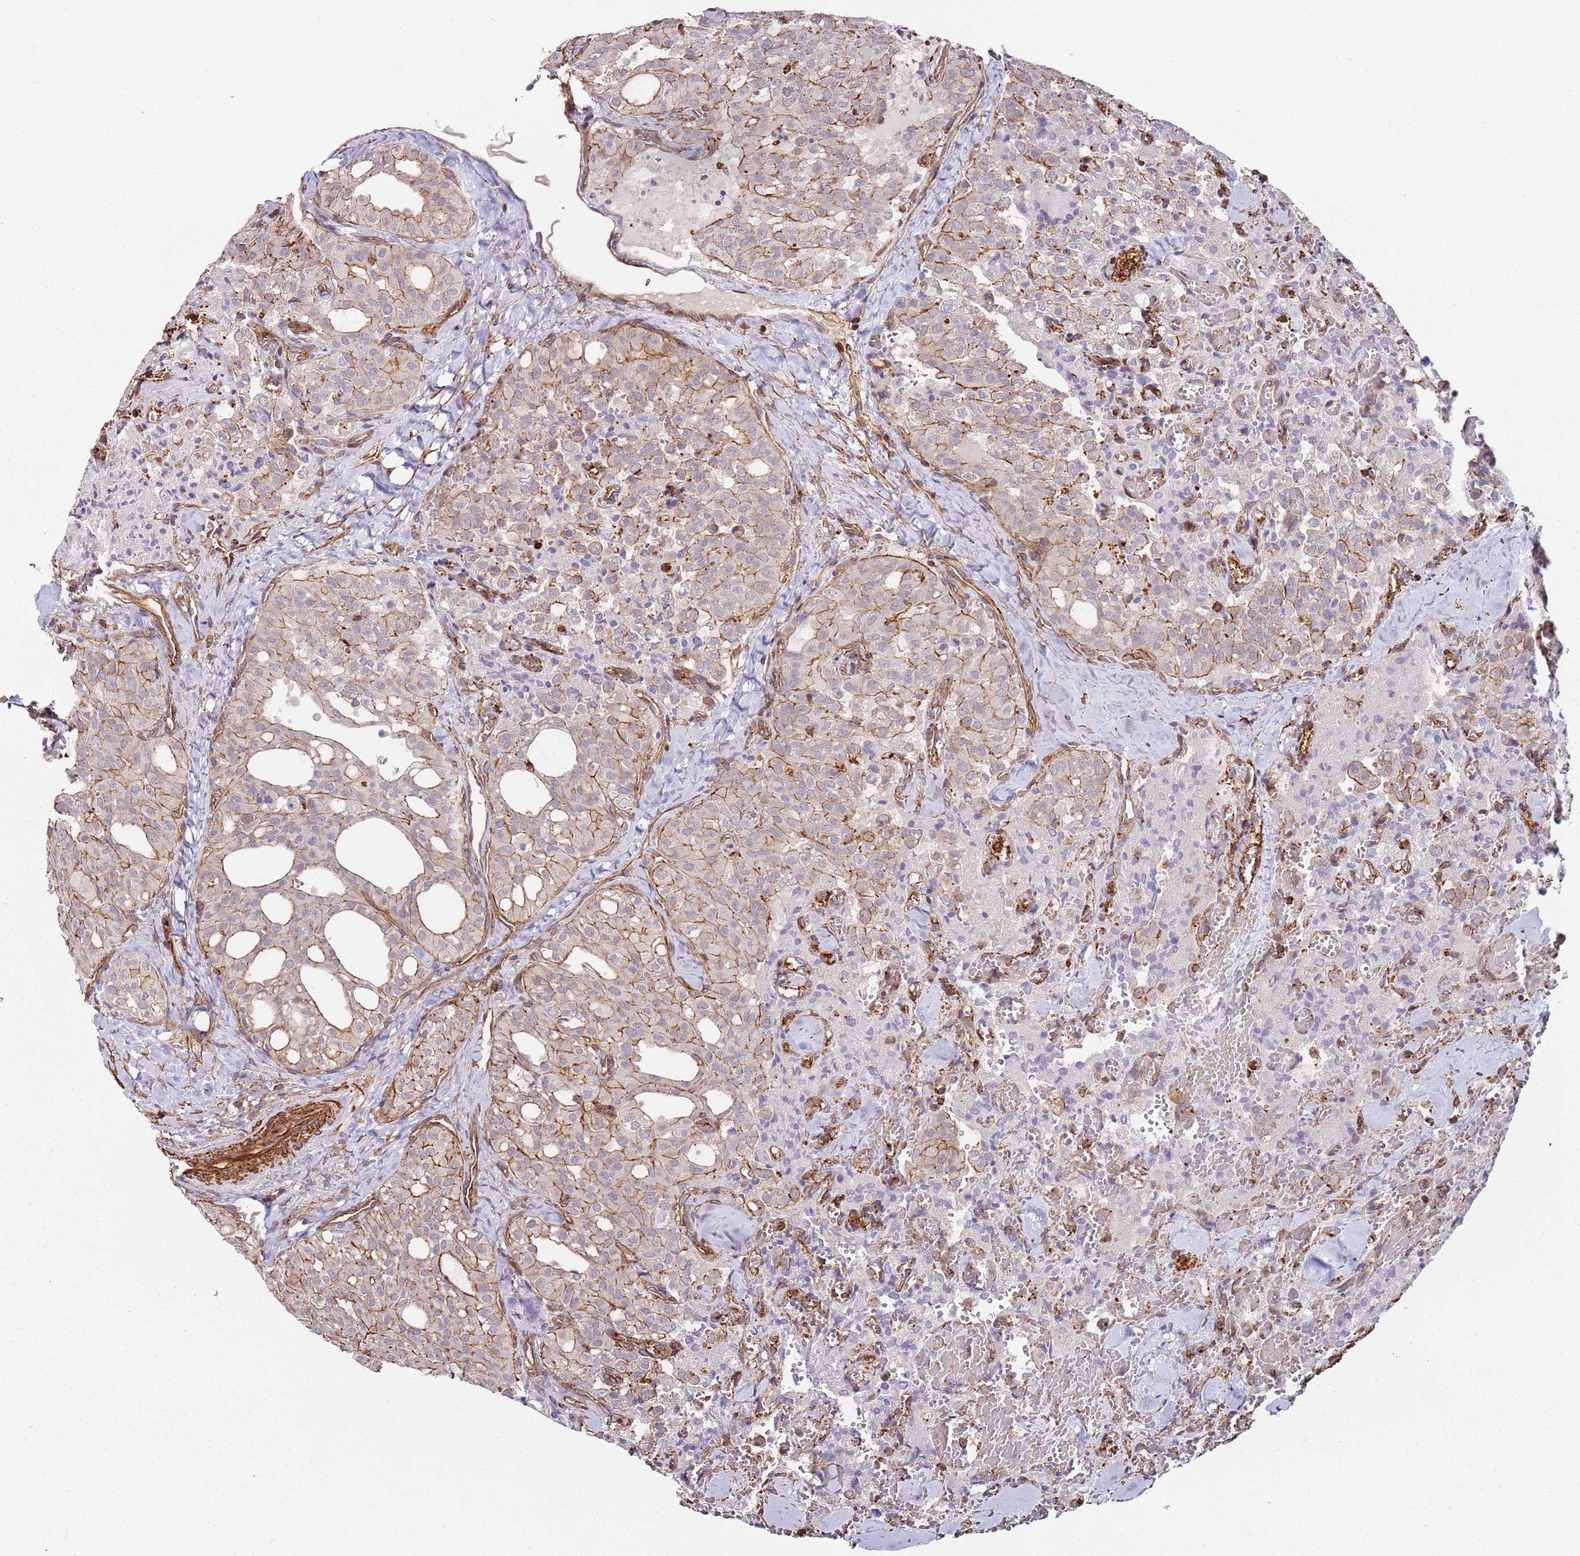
{"staining": {"intensity": "moderate", "quantity": "<25%", "location": "cytoplasmic/membranous"}, "tissue": "thyroid cancer", "cell_type": "Tumor cells", "image_type": "cancer", "snomed": [{"axis": "morphology", "description": "Follicular adenoma carcinoma, NOS"}, {"axis": "topography", "description": "Thyroid gland"}], "caption": "Thyroid cancer (follicular adenoma carcinoma) stained with a protein marker shows moderate staining in tumor cells.", "gene": "CYP2U1", "patient": {"sex": "male", "age": 75}}